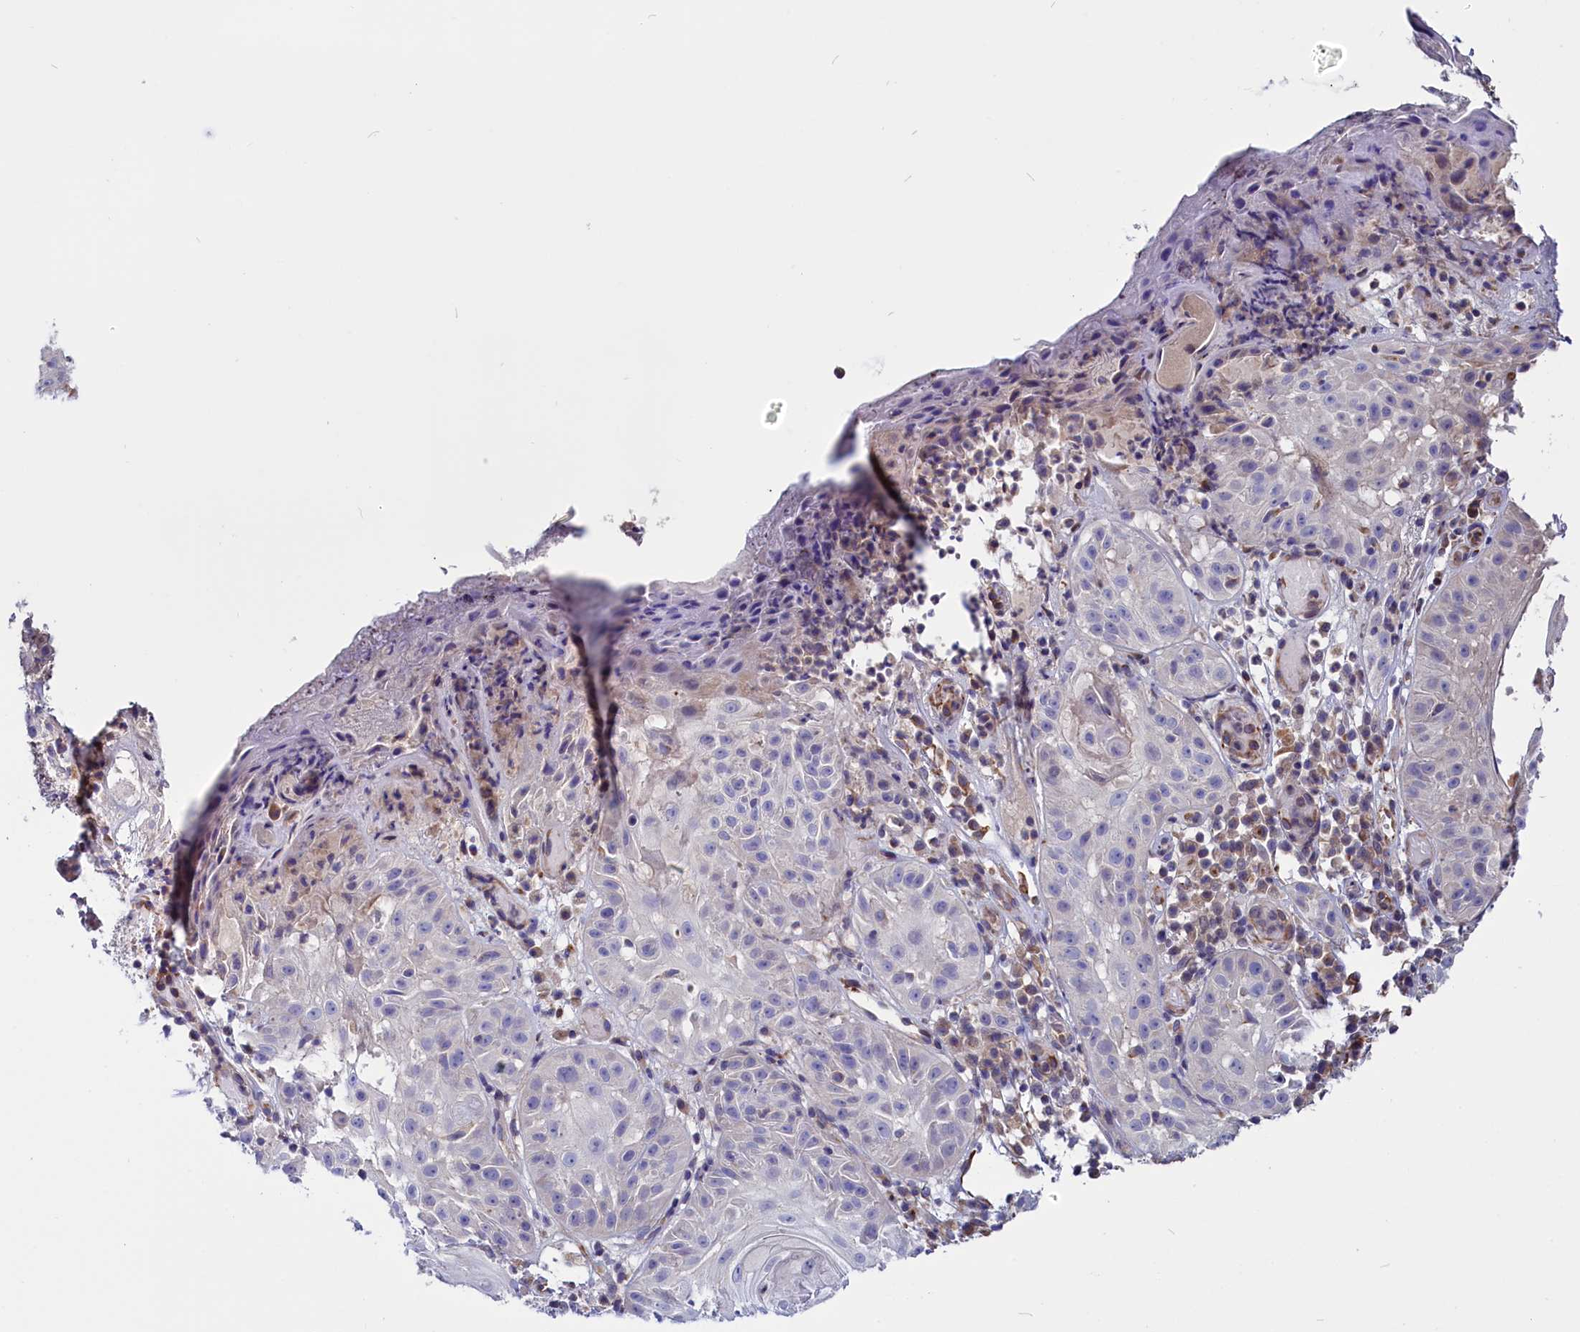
{"staining": {"intensity": "negative", "quantity": "none", "location": "none"}, "tissue": "skin cancer", "cell_type": "Tumor cells", "image_type": "cancer", "snomed": [{"axis": "morphology", "description": "Normal tissue, NOS"}, {"axis": "morphology", "description": "Basal cell carcinoma"}, {"axis": "topography", "description": "Skin"}], "caption": "IHC micrograph of basal cell carcinoma (skin) stained for a protein (brown), which exhibits no positivity in tumor cells.", "gene": "PDILT", "patient": {"sex": "male", "age": 93}}